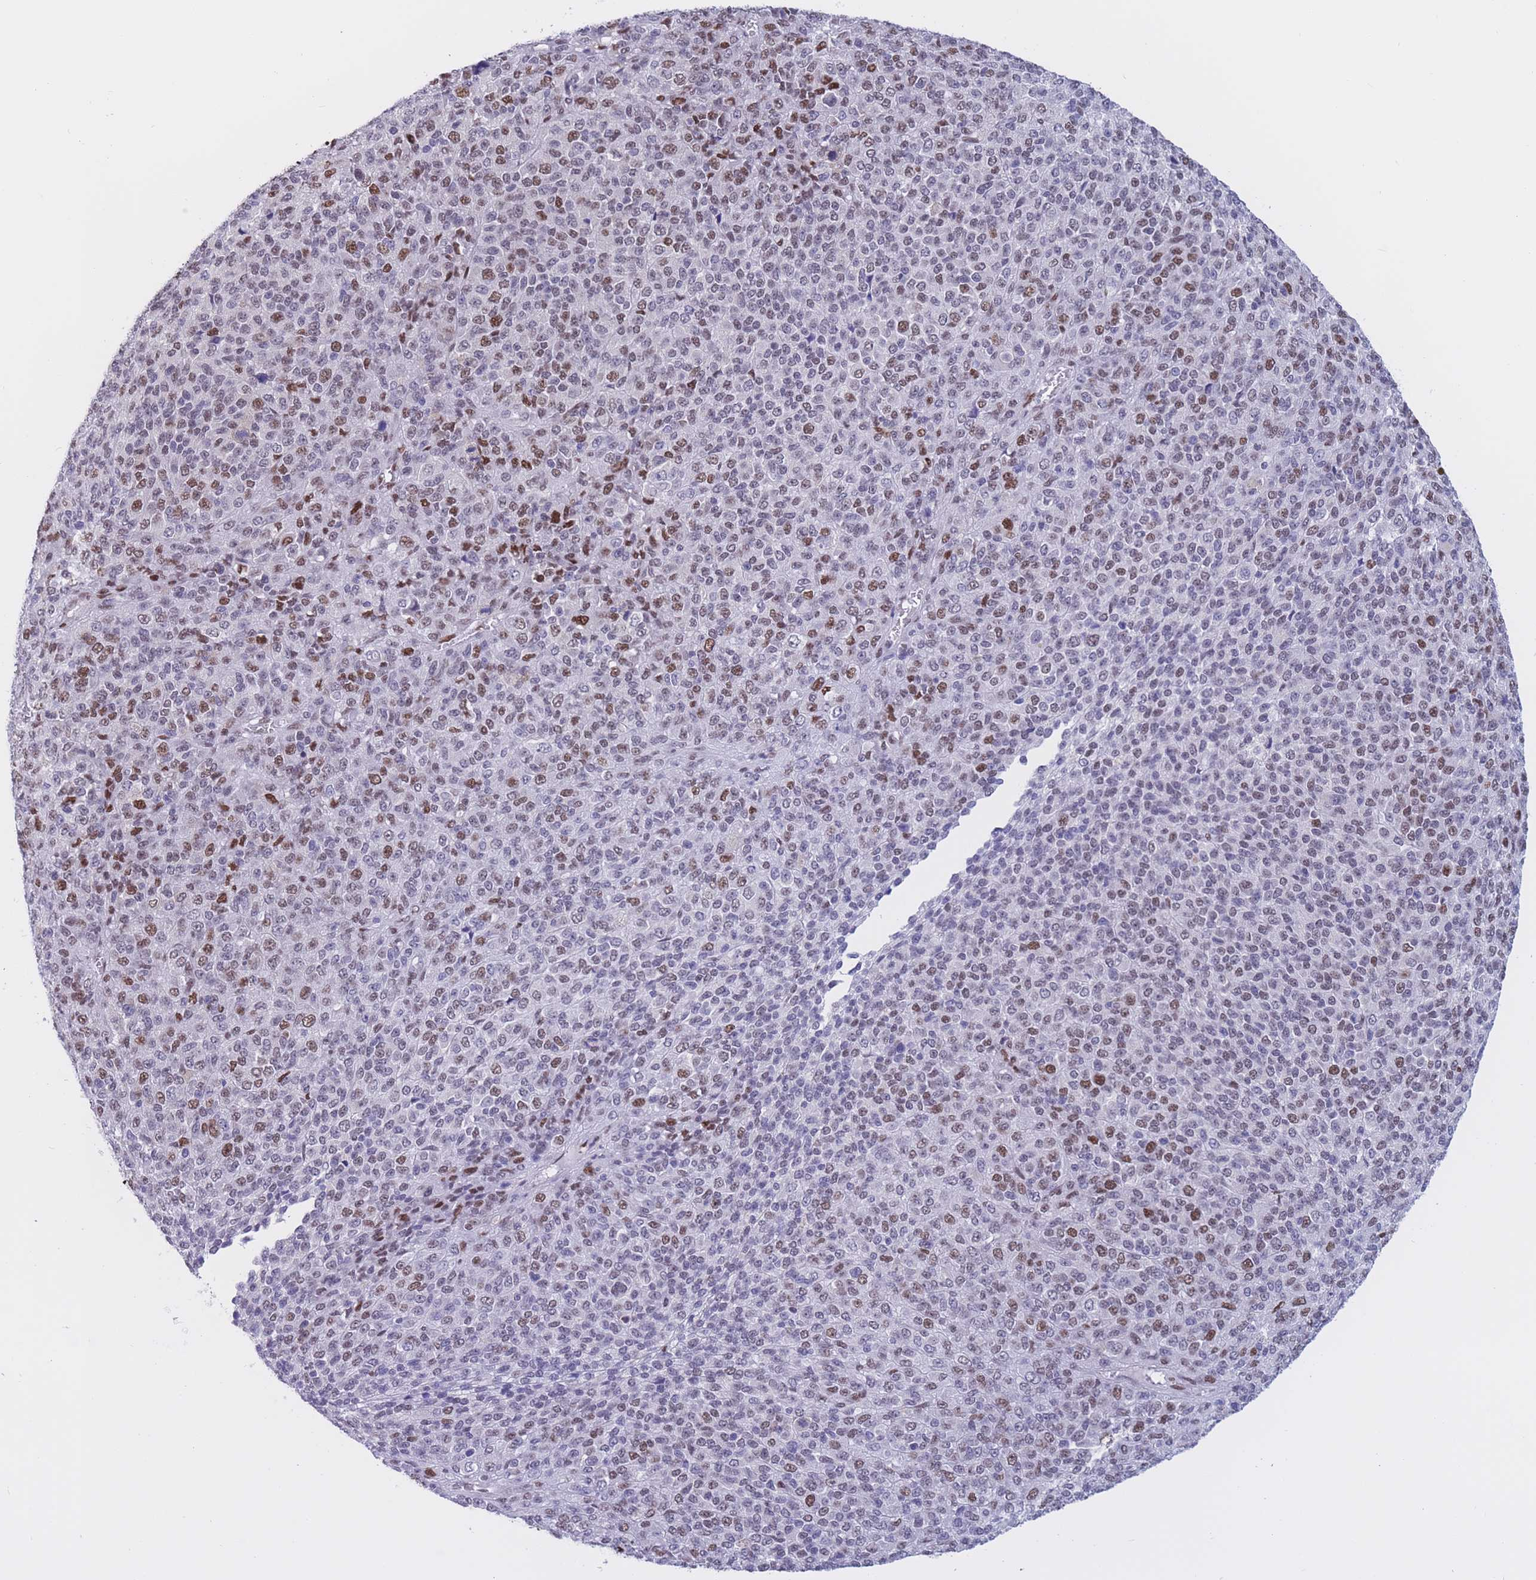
{"staining": {"intensity": "moderate", "quantity": "25%-75%", "location": "nuclear"}, "tissue": "melanoma", "cell_type": "Tumor cells", "image_type": "cancer", "snomed": [{"axis": "morphology", "description": "Malignant melanoma, Metastatic site"}, {"axis": "topography", "description": "Brain"}], "caption": "Immunohistochemistry histopathology image of malignant melanoma (metastatic site) stained for a protein (brown), which shows medium levels of moderate nuclear expression in about 25%-75% of tumor cells.", "gene": "NASP", "patient": {"sex": "female", "age": 56}}